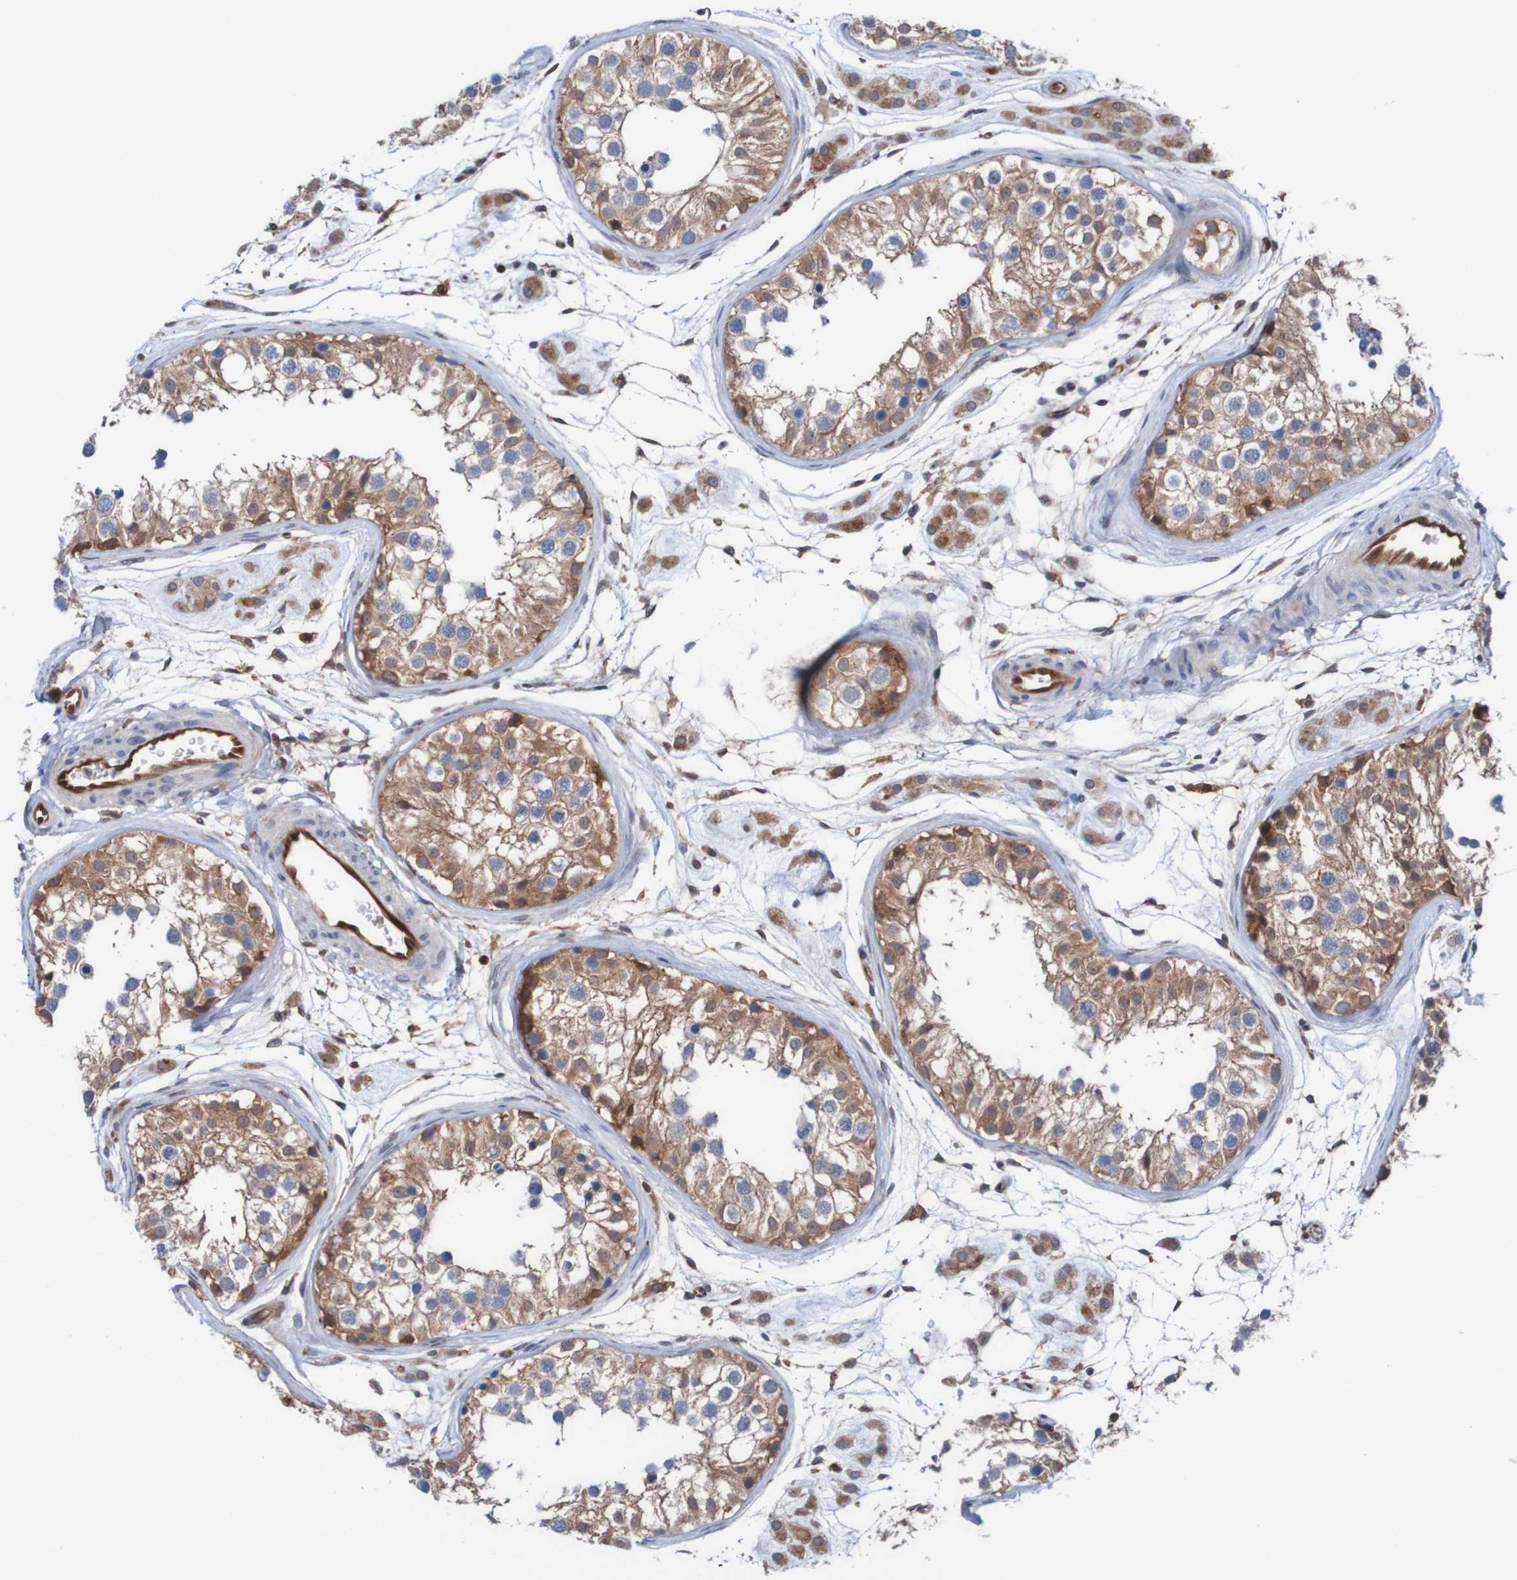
{"staining": {"intensity": "moderate", "quantity": ">75%", "location": "cytoplasmic/membranous"}, "tissue": "testis", "cell_type": "Cells in seminiferous ducts", "image_type": "normal", "snomed": [{"axis": "morphology", "description": "Normal tissue, NOS"}, {"axis": "morphology", "description": "Adenocarcinoma, metastatic, NOS"}, {"axis": "topography", "description": "Testis"}], "caption": "Testis was stained to show a protein in brown. There is medium levels of moderate cytoplasmic/membranous positivity in about >75% of cells in seminiferous ducts. Immunohistochemistry (ihc) stains the protein in brown and the nuclei are stained blue.", "gene": "RIGI", "patient": {"sex": "male", "age": 26}}